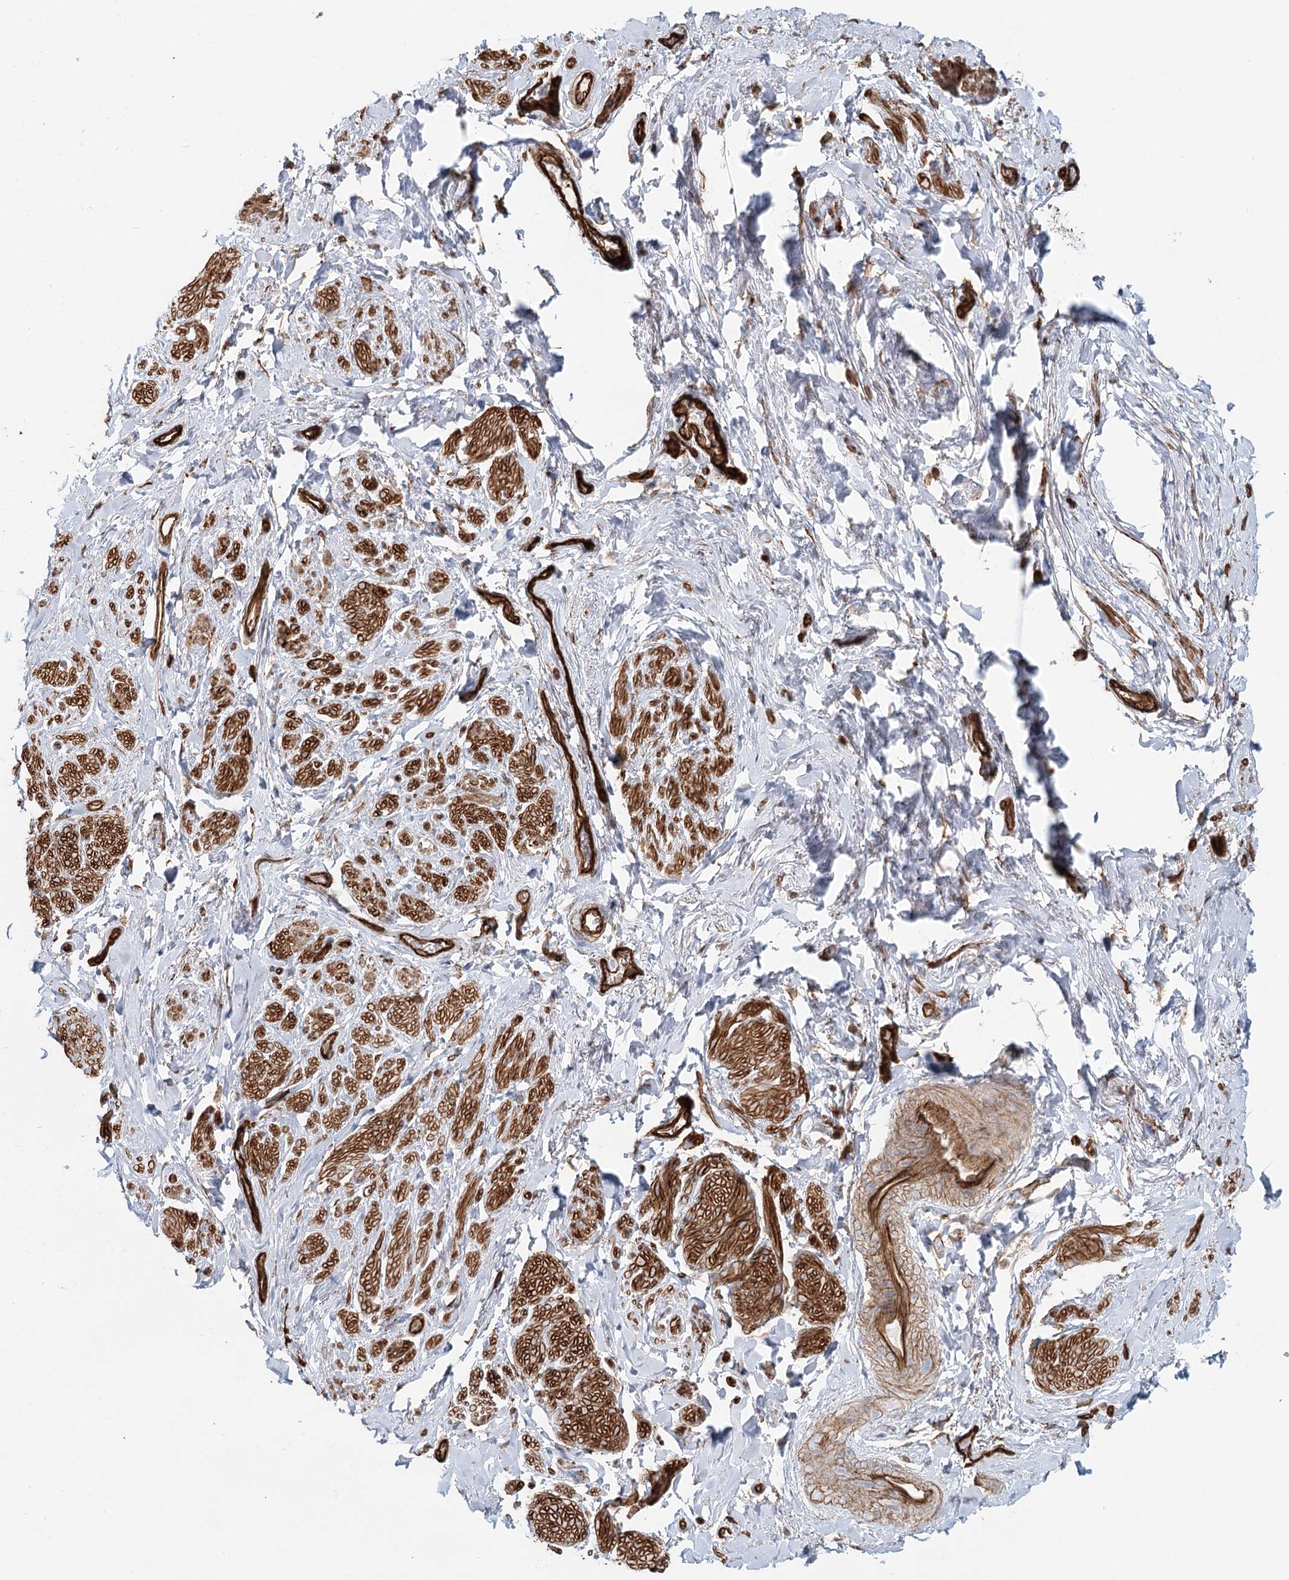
{"staining": {"intensity": "strong", "quantity": "<25%", "location": "cytoplasmic/membranous"}, "tissue": "smooth muscle", "cell_type": "Smooth muscle cells", "image_type": "normal", "snomed": [{"axis": "morphology", "description": "Normal tissue, NOS"}, {"axis": "topography", "description": "Smooth muscle"}, {"axis": "topography", "description": "Peripheral nerve tissue"}], "caption": "Strong cytoplasmic/membranous expression for a protein is identified in about <25% of smooth muscle cells of benign smooth muscle using IHC.", "gene": "ZFYVE28", "patient": {"sex": "male", "age": 69}}